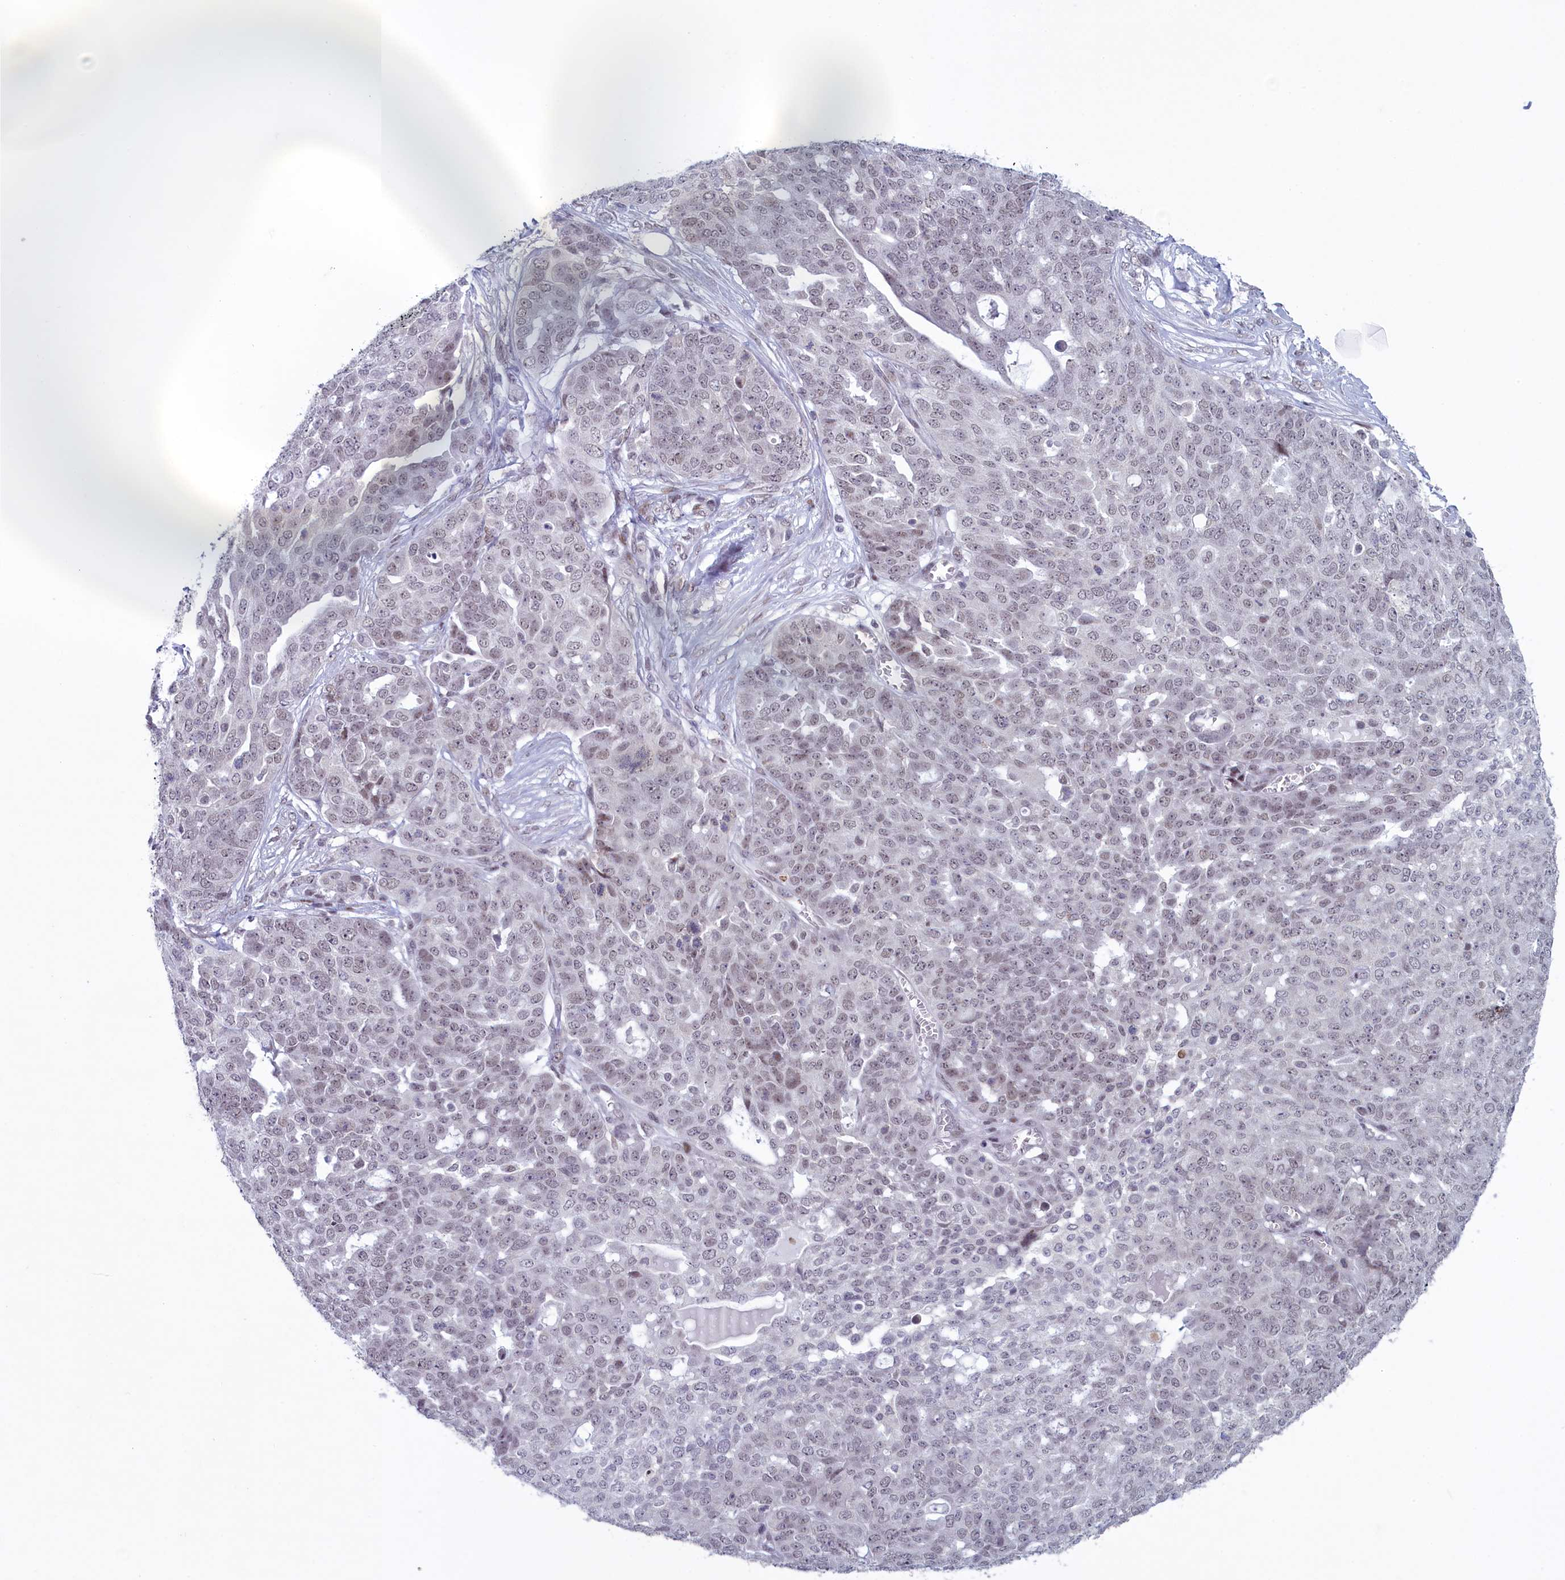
{"staining": {"intensity": "weak", "quantity": "<25%", "location": "nuclear"}, "tissue": "ovarian cancer", "cell_type": "Tumor cells", "image_type": "cancer", "snomed": [{"axis": "morphology", "description": "Cystadenocarcinoma, serous, NOS"}, {"axis": "topography", "description": "Soft tissue"}, {"axis": "topography", "description": "Ovary"}], "caption": "Tumor cells show no significant staining in ovarian serous cystadenocarcinoma.", "gene": "ATF7IP2", "patient": {"sex": "female", "age": 57}}